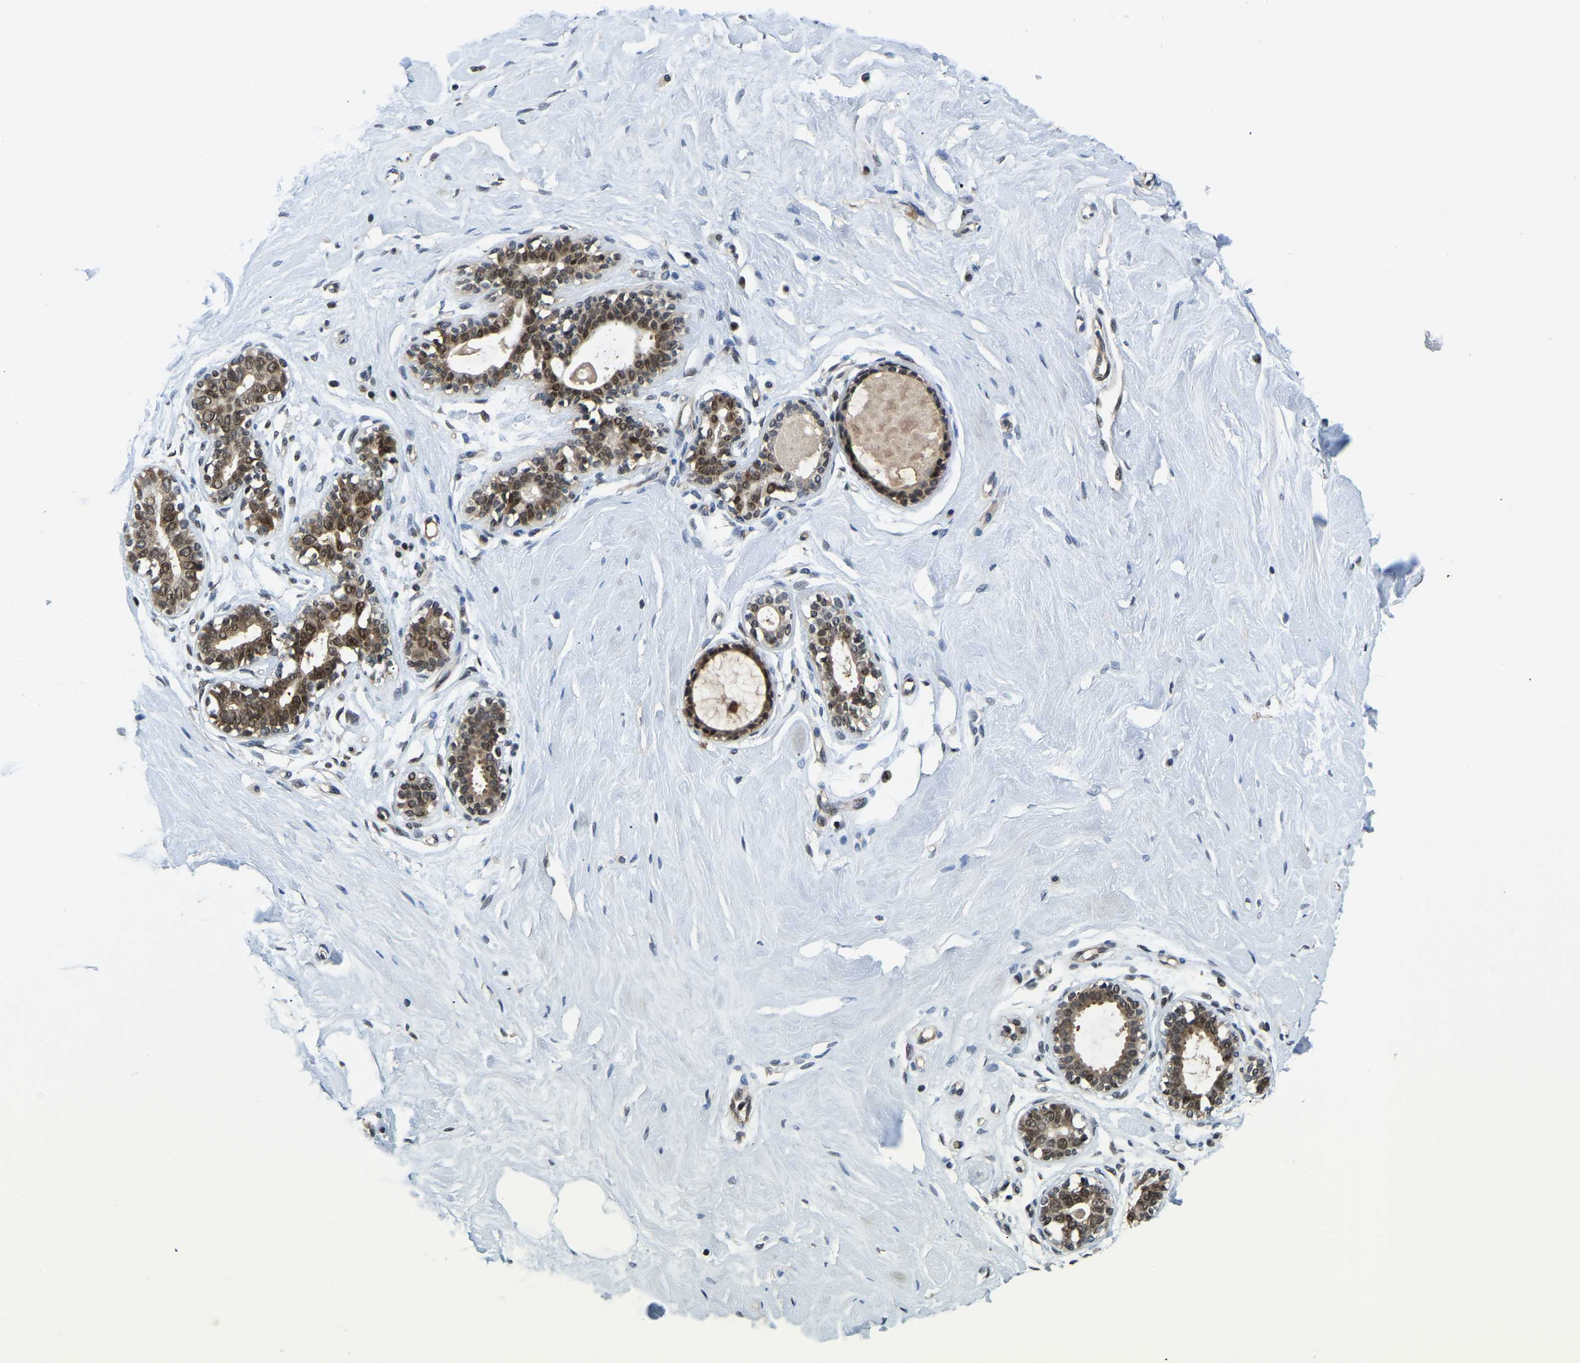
{"staining": {"intensity": "moderate", "quantity": ">75%", "location": "cytoplasmic/membranous,nuclear"}, "tissue": "breast", "cell_type": "Adipocytes", "image_type": "normal", "snomed": [{"axis": "morphology", "description": "Normal tissue, NOS"}, {"axis": "topography", "description": "Breast"}], "caption": "High-power microscopy captured an IHC histopathology image of unremarkable breast, revealing moderate cytoplasmic/membranous,nuclear expression in about >75% of adipocytes. The staining was performed using DAB to visualize the protein expression in brown, while the nuclei were stained in blue with hematoxylin (Magnification: 20x).", "gene": "DFFA", "patient": {"sex": "female", "age": 23}}